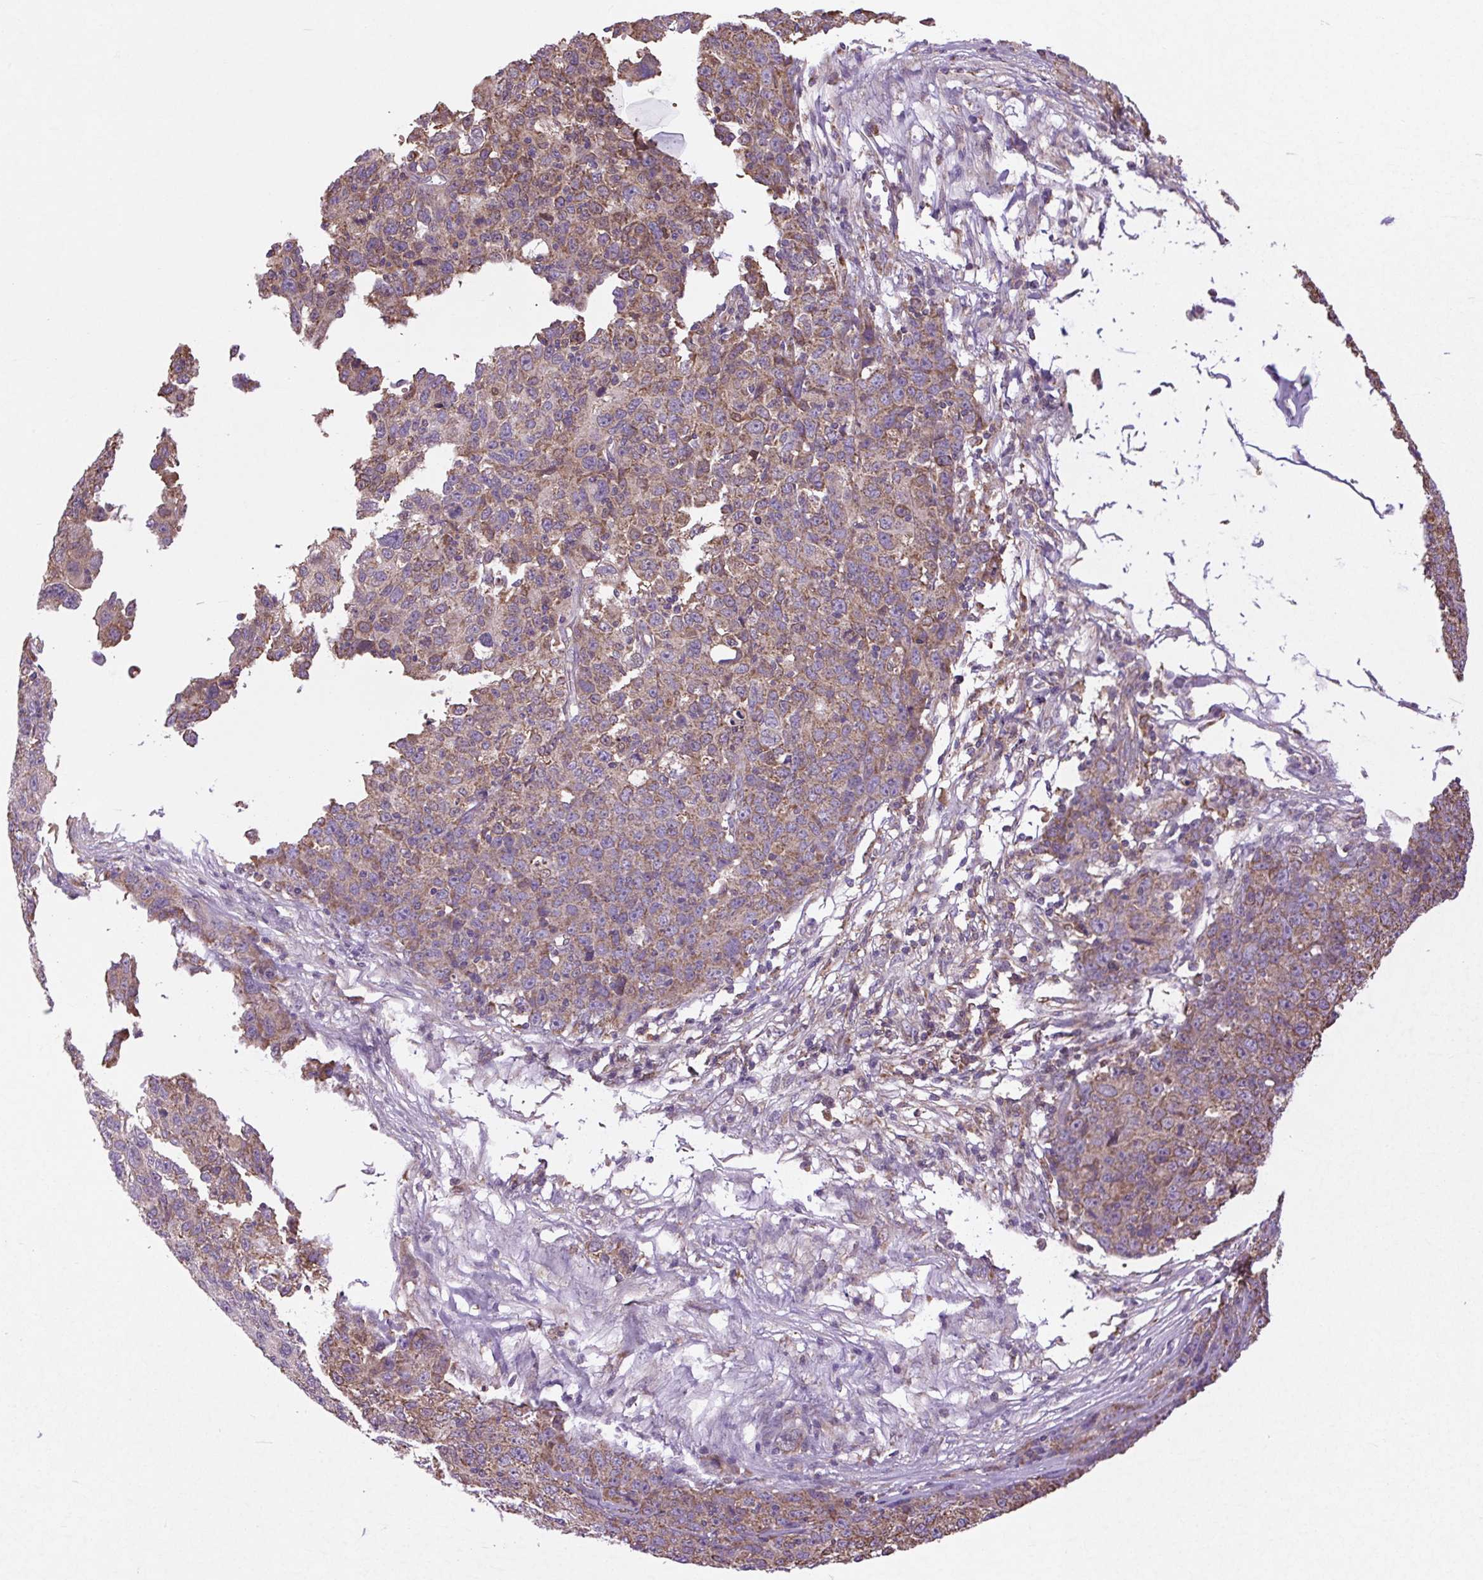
{"staining": {"intensity": "moderate", "quantity": ">75%", "location": "cytoplasmic/membranous"}, "tissue": "ovarian cancer", "cell_type": "Tumor cells", "image_type": "cancer", "snomed": [{"axis": "morphology", "description": "Carcinoma, endometroid"}, {"axis": "topography", "description": "Ovary"}], "caption": "A medium amount of moderate cytoplasmic/membranous positivity is present in about >75% of tumor cells in endometroid carcinoma (ovarian) tissue. Using DAB (brown) and hematoxylin (blue) stains, captured at high magnification using brightfield microscopy.", "gene": "PLCG1", "patient": {"sex": "female", "age": 42}}